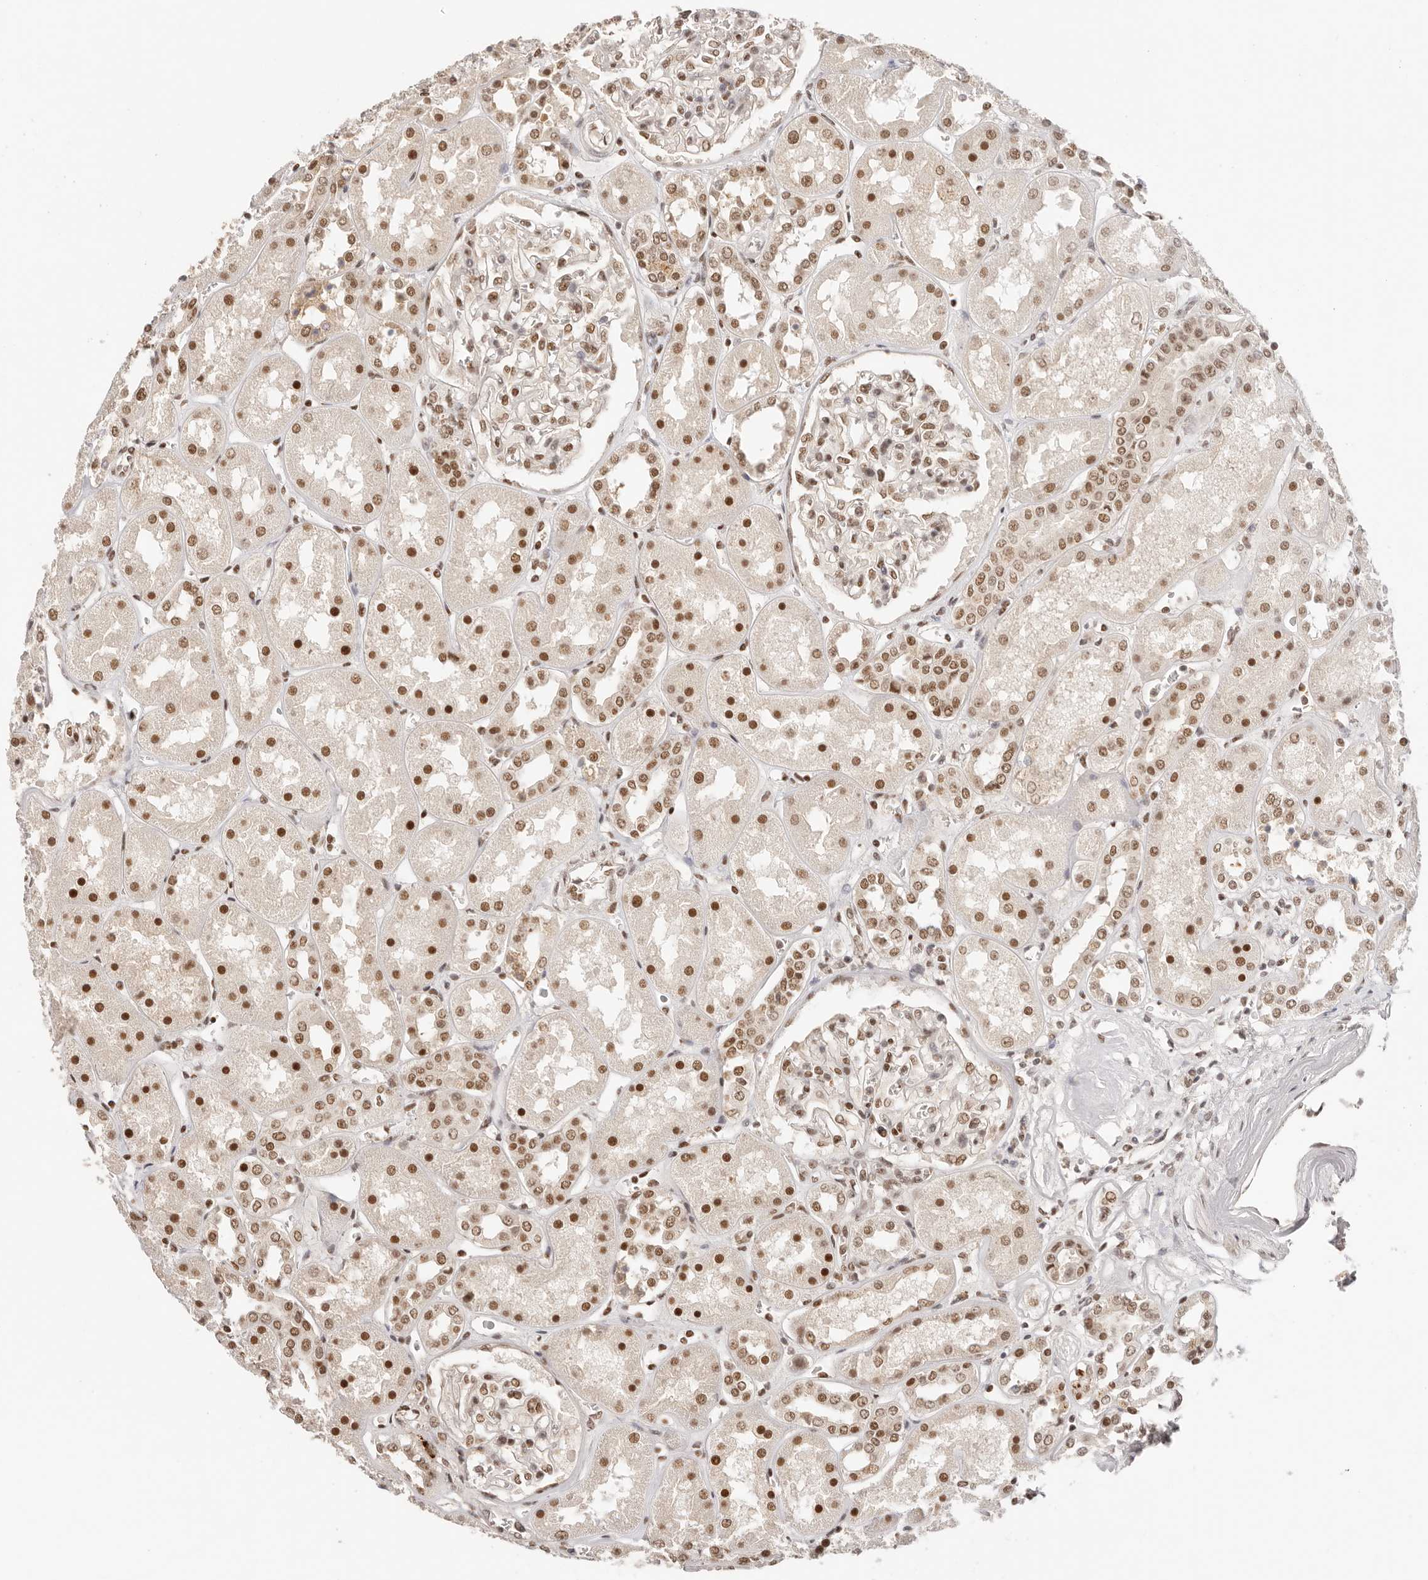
{"staining": {"intensity": "moderate", "quantity": ">75%", "location": "nuclear"}, "tissue": "kidney", "cell_type": "Cells in glomeruli", "image_type": "normal", "snomed": [{"axis": "morphology", "description": "Normal tissue, NOS"}, {"axis": "topography", "description": "Kidney"}], "caption": "This photomicrograph displays immunohistochemistry staining of benign human kidney, with medium moderate nuclear staining in about >75% of cells in glomeruli.", "gene": "RFC3", "patient": {"sex": "male", "age": 70}}